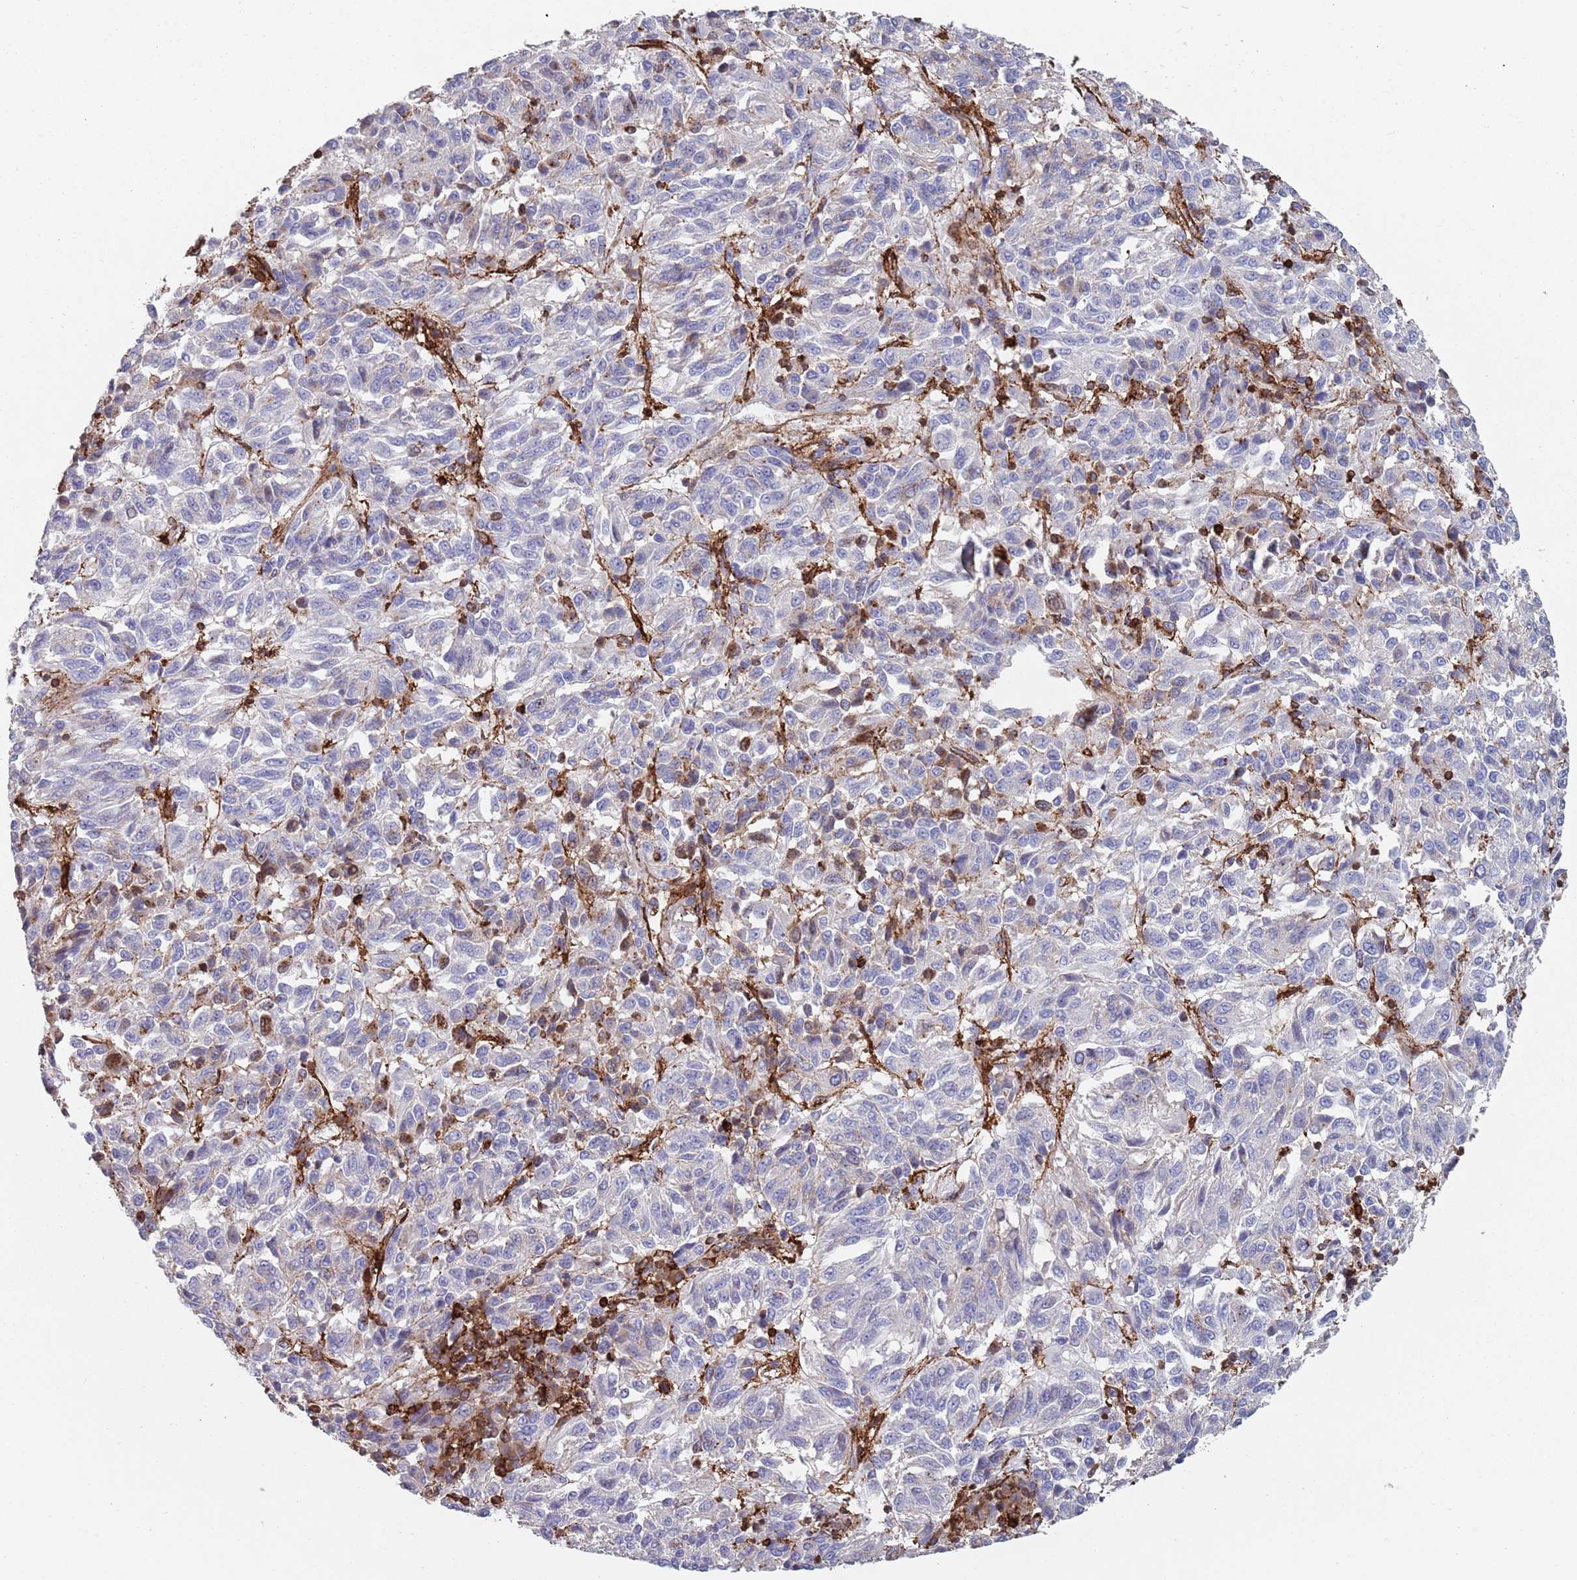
{"staining": {"intensity": "negative", "quantity": "none", "location": "none"}, "tissue": "melanoma", "cell_type": "Tumor cells", "image_type": "cancer", "snomed": [{"axis": "morphology", "description": "Malignant melanoma, Metastatic site"}, {"axis": "topography", "description": "Lung"}], "caption": "High magnification brightfield microscopy of melanoma stained with DAB (brown) and counterstained with hematoxylin (blue): tumor cells show no significant positivity.", "gene": "RNF144A", "patient": {"sex": "male", "age": 64}}